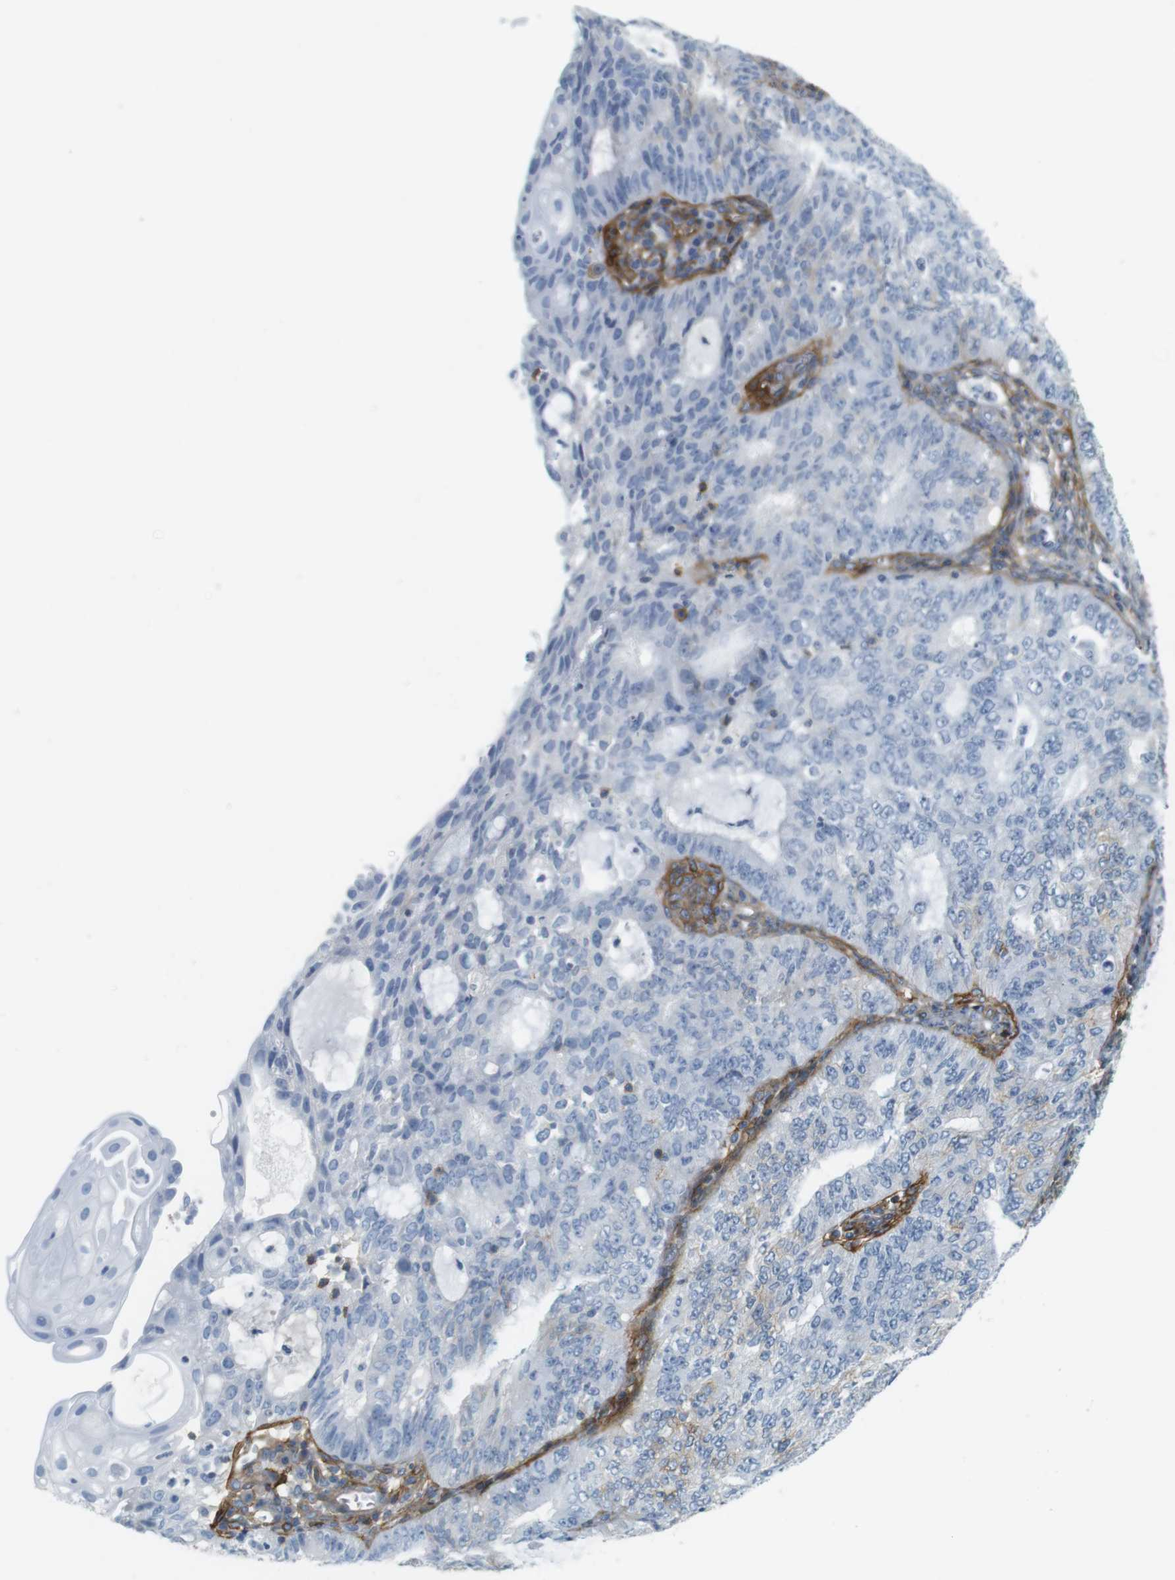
{"staining": {"intensity": "moderate", "quantity": "<25%", "location": "cytoplasmic/membranous"}, "tissue": "endometrial cancer", "cell_type": "Tumor cells", "image_type": "cancer", "snomed": [{"axis": "morphology", "description": "Adenocarcinoma, NOS"}, {"axis": "topography", "description": "Endometrium"}], "caption": "The photomicrograph displays staining of endometrial cancer (adenocarcinoma), revealing moderate cytoplasmic/membranous protein positivity (brown color) within tumor cells.", "gene": "F2R", "patient": {"sex": "female", "age": 32}}